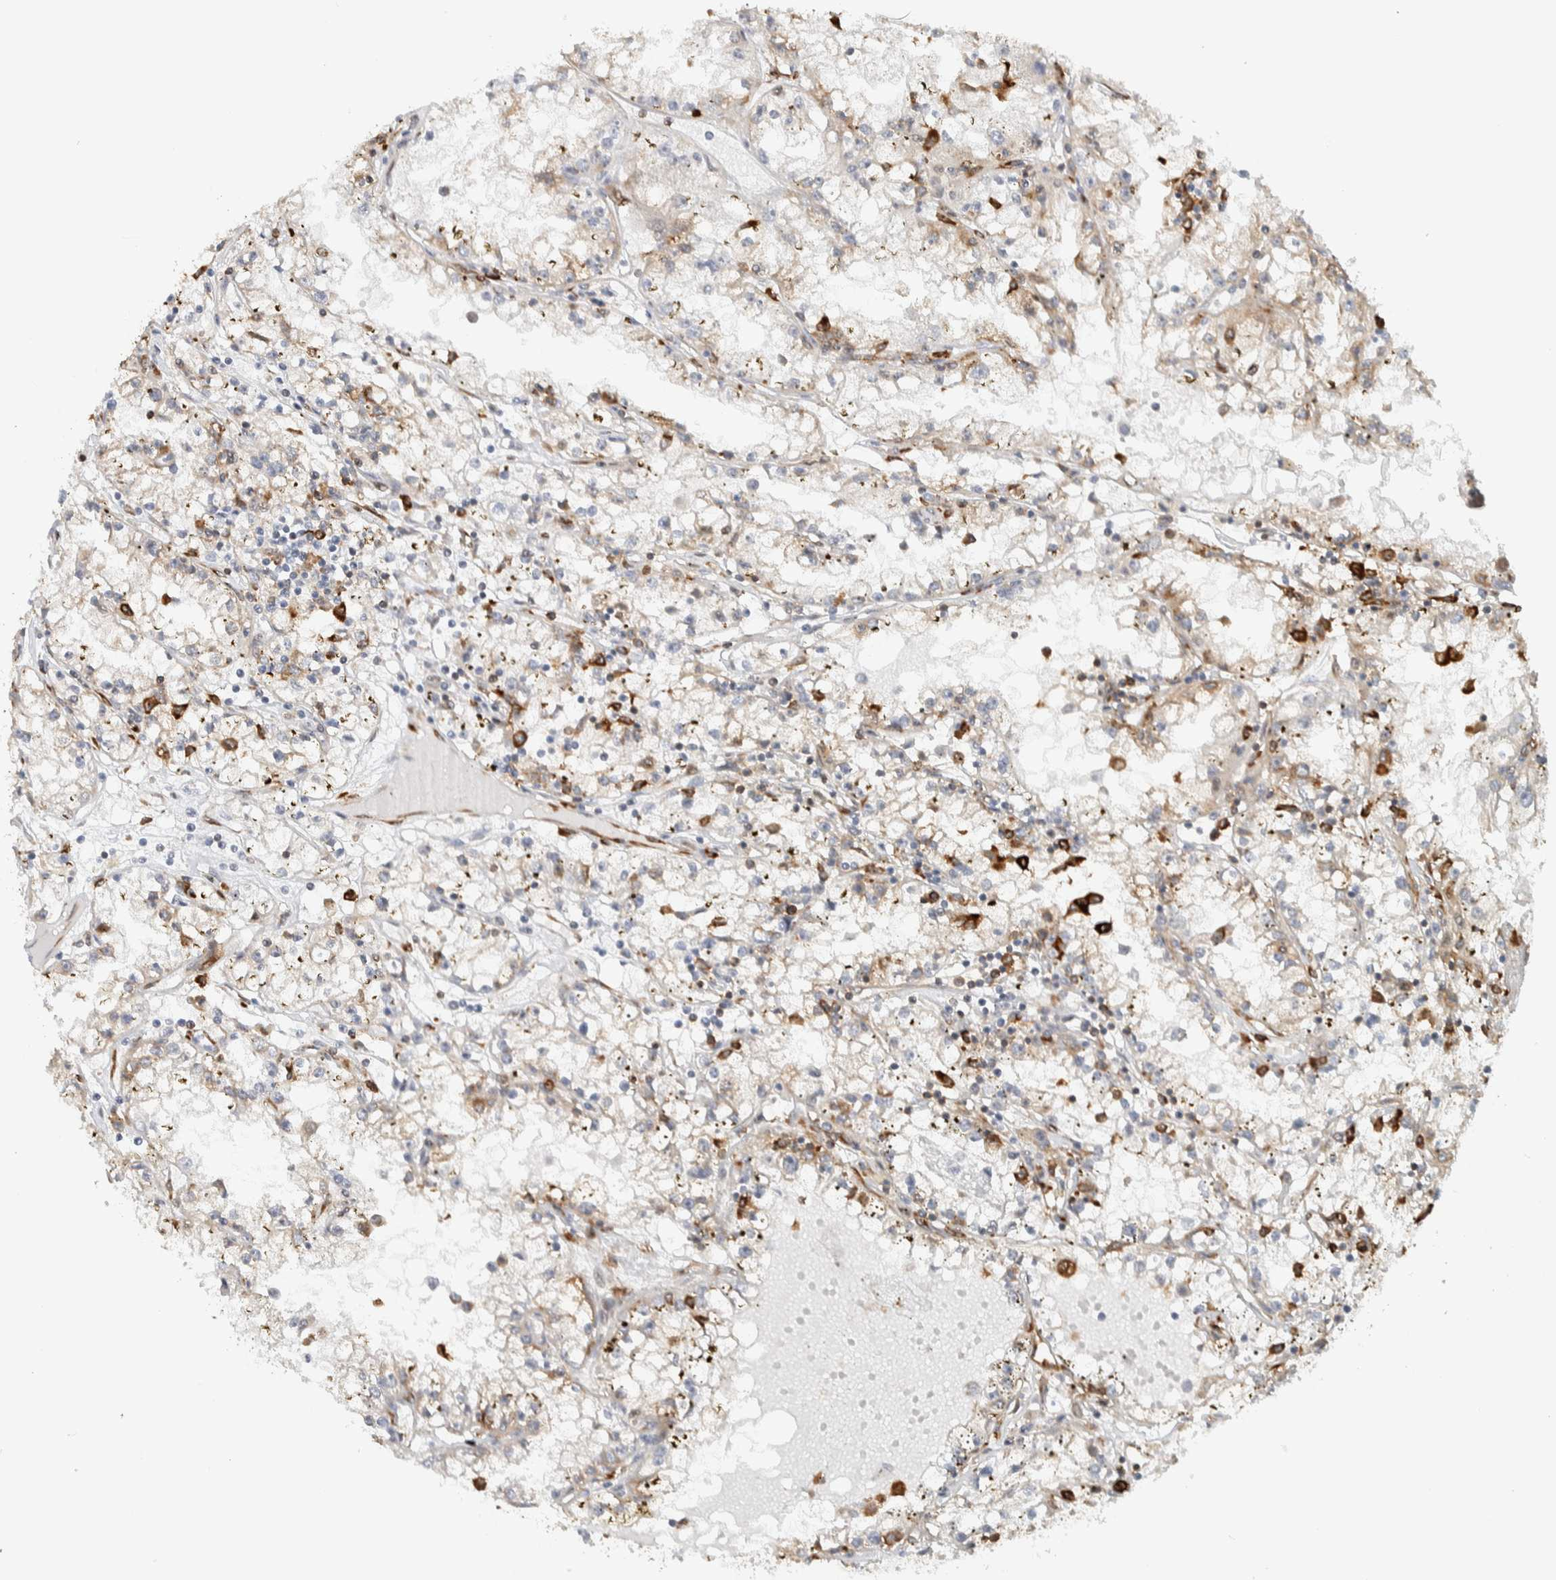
{"staining": {"intensity": "weak", "quantity": ">75%", "location": "cytoplasmic/membranous"}, "tissue": "renal cancer", "cell_type": "Tumor cells", "image_type": "cancer", "snomed": [{"axis": "morphology", "description": "Adenocarcinoma, NOS"}, {"axis": "topography", "description": "Kidney"}], "caption": "There is low levels of weak cytoplasmic/membranous positivity in tumor cells of adenocarcinoma (renal), as demonstrated by immunohistochemical staining (brown color).", "gene": "LLGL2", "patient": {"sex": "male", "age": 56}}